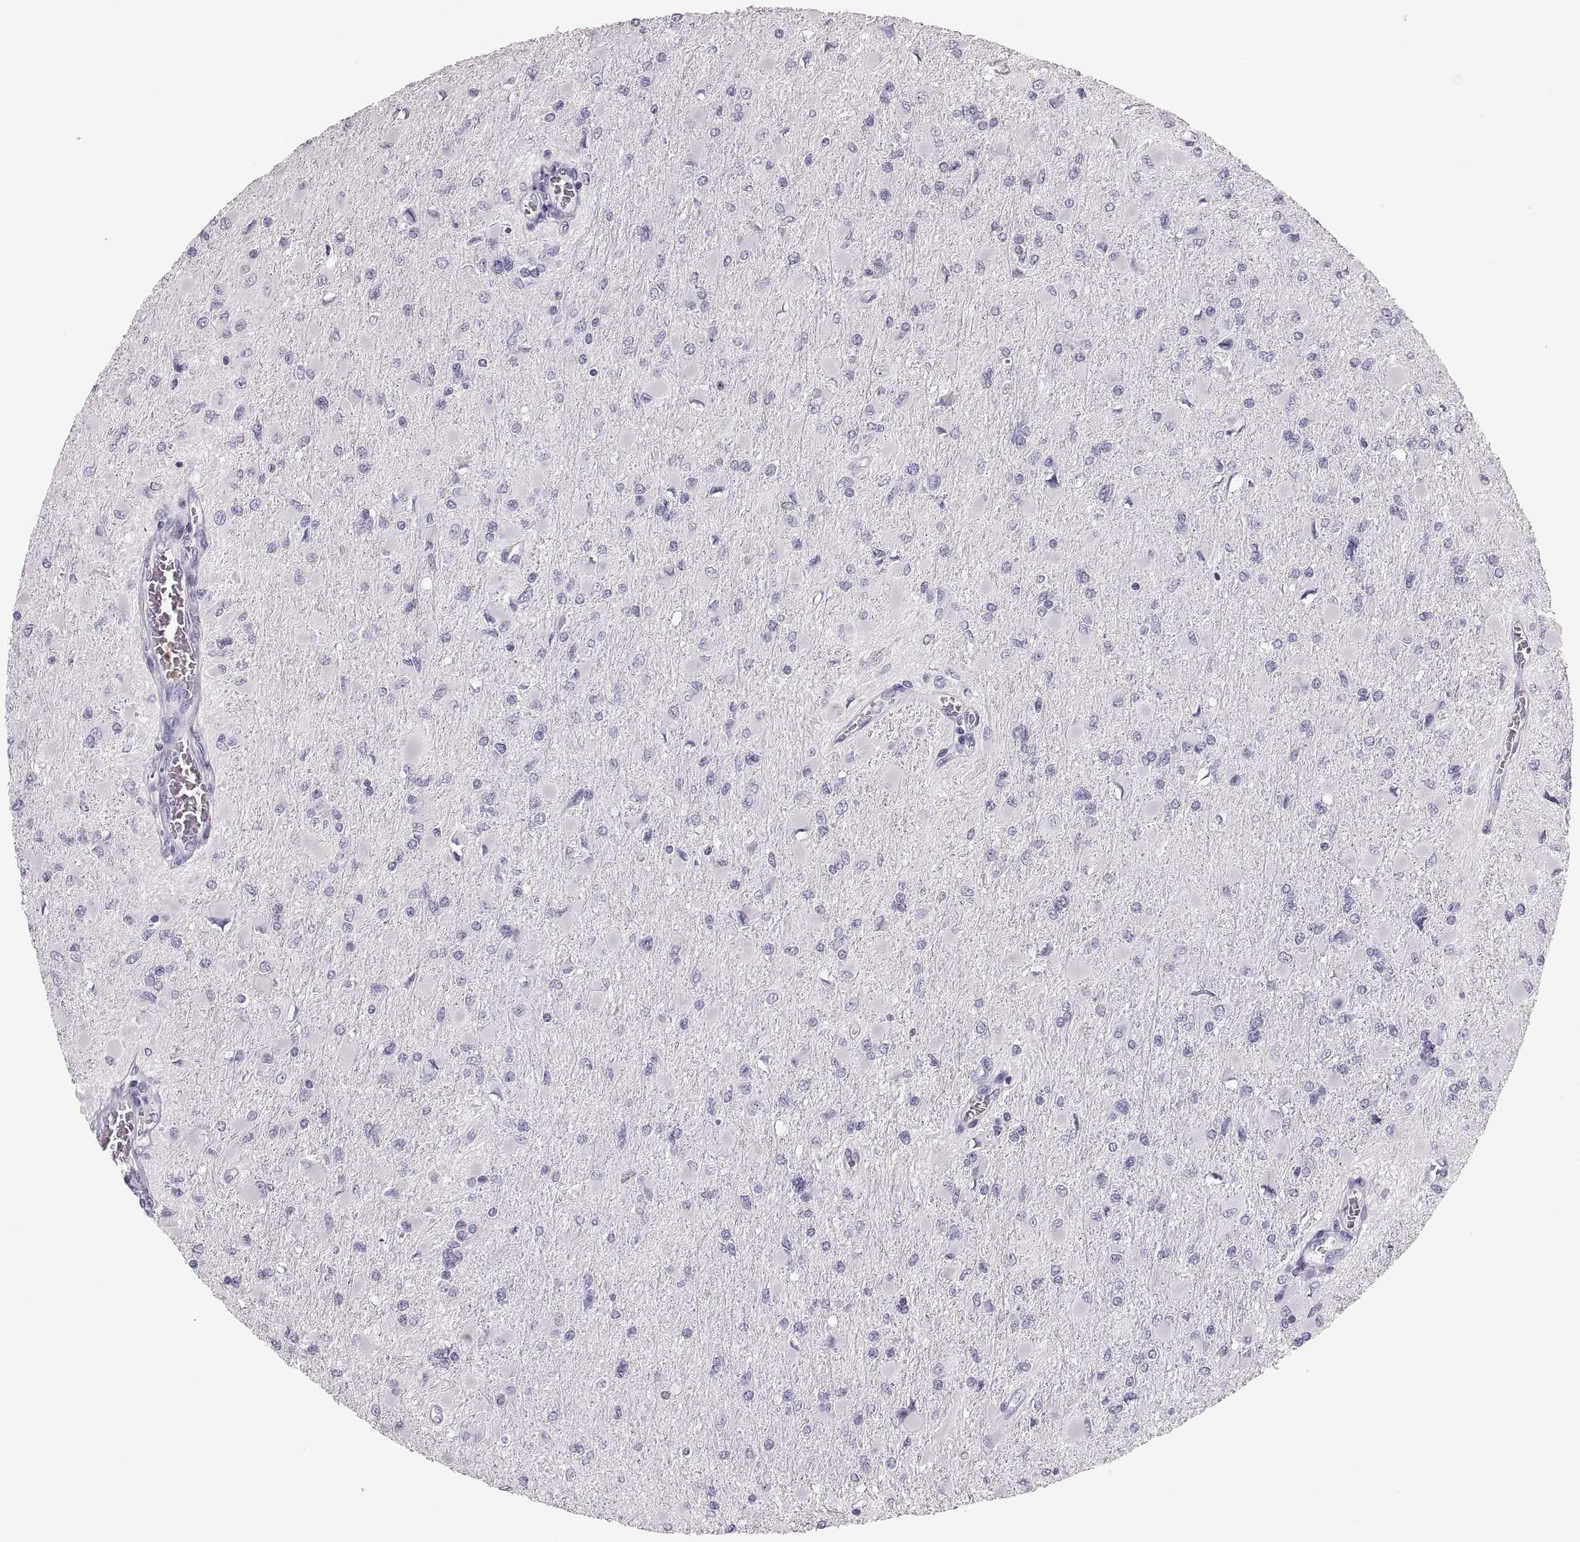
{"staining": {"intensity": "negative", "quantity": "none", "location": "none"}, "tissue": "glioma", "cell_type": "Tumor cells", "image_type": "cancer", "snomed": [{"axis": "morphology", "description": "Glioma, malignant, High grade"}, {"axis": "topography", "description": "Cerebral cortex"}], "caption": "This is an IHC image of human glioma. There is no positivity in tumor cells.", "gene": "MILR1", "patient": {"sex": "female", "age": 36}}